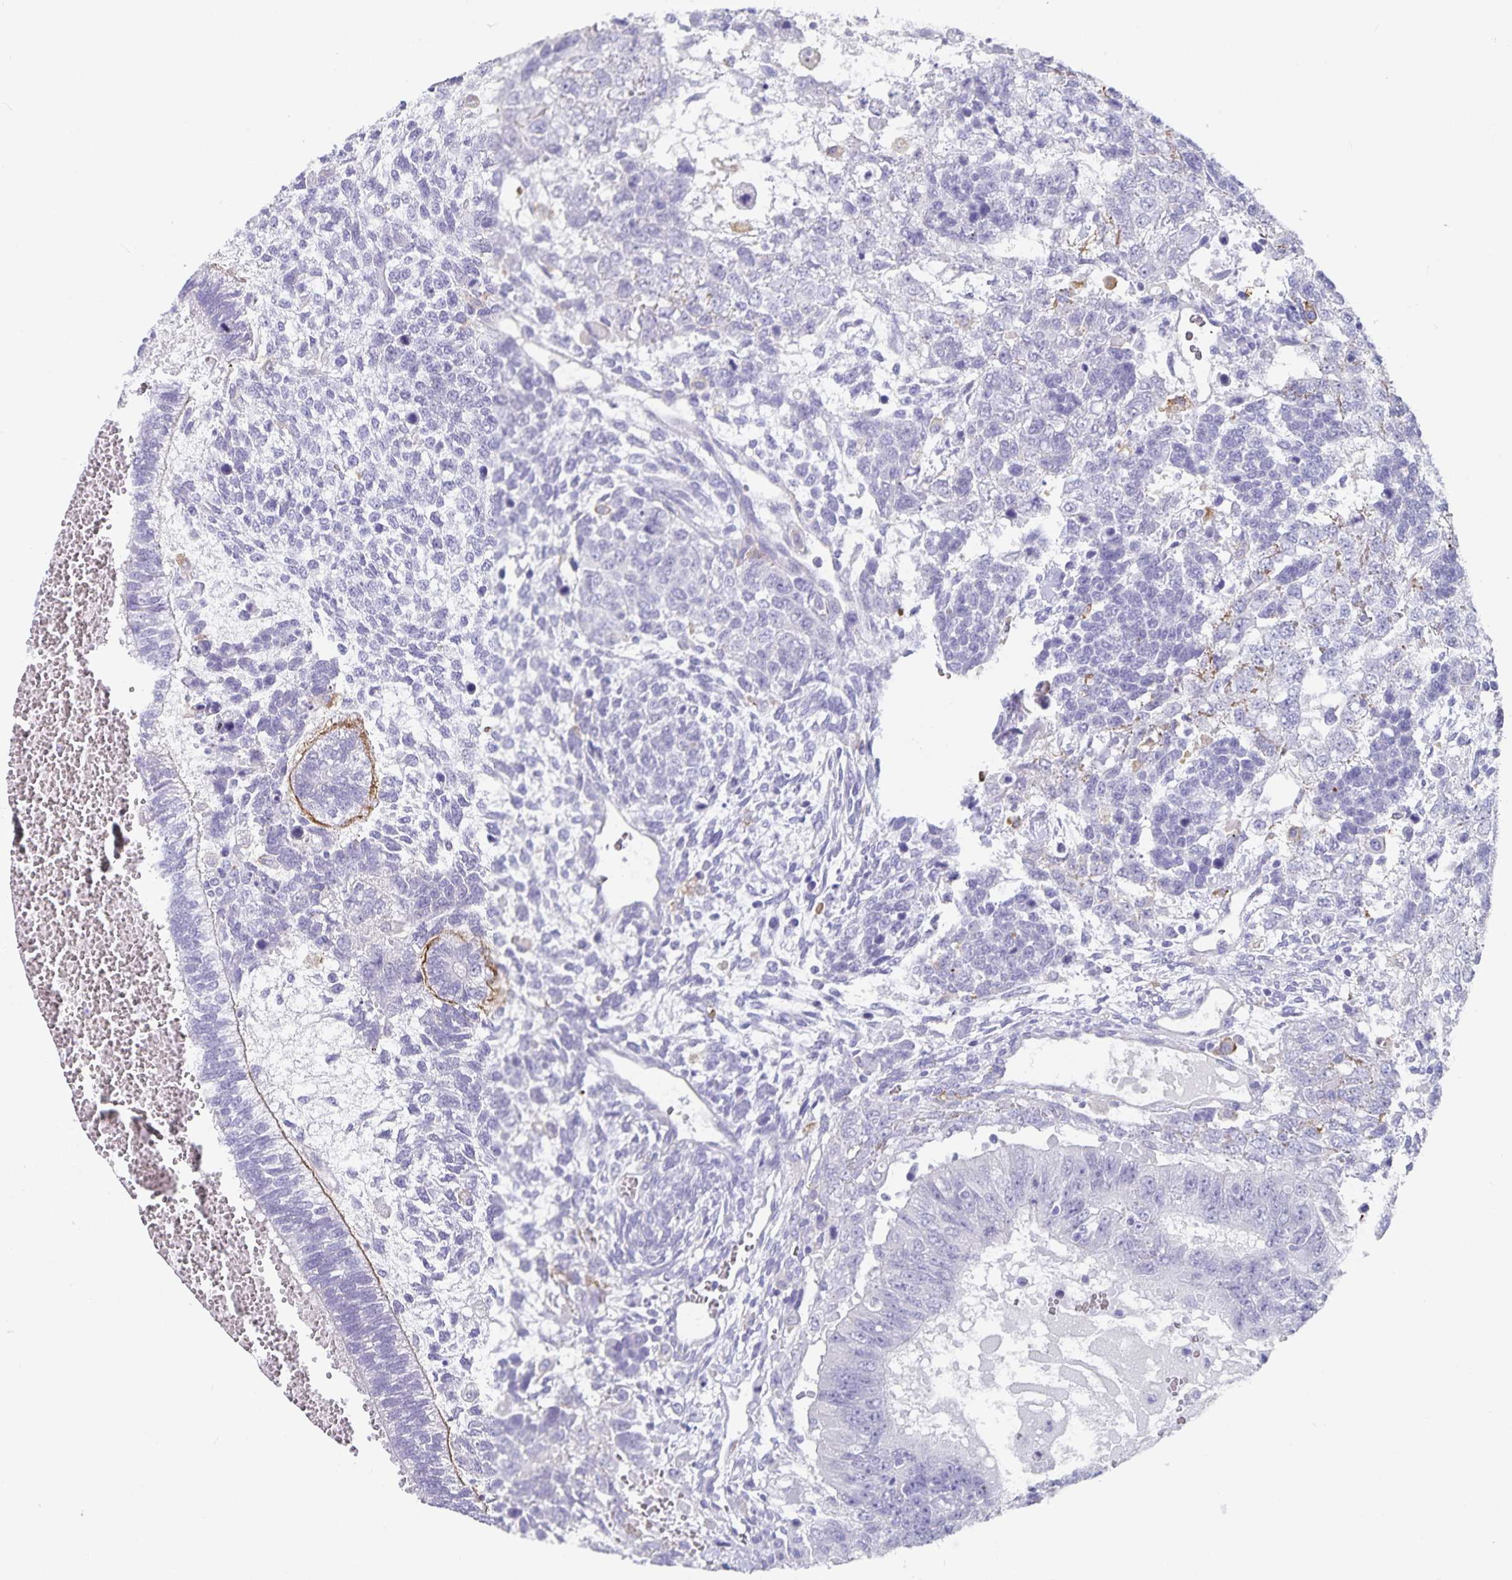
{"staining": {"intensity": "negative", "quantity": "none", "location": "none"}, "tissue": "testis cancer", "cell_type": "Tumor cells", "image_type": "cancer", "snomed": [{"axis": "morphology", "description": "Normal tissue, NOS"}, {"axis": "morphology", "description": "Carcinoma, Embryonal, NOS"}, {"axis": "topography", "description": "Testis"}, {"axis": "topography", "description": "Epididymis"}], "caption": "This is a image of immunohistochemistry (IHC) staining of embryonal carcinoma (testis), which shows no positivity in tumor cells. Nuclei are stained in blue.", "gene": "PLAC1", "patient": {"sex": "male", "age": 23}}